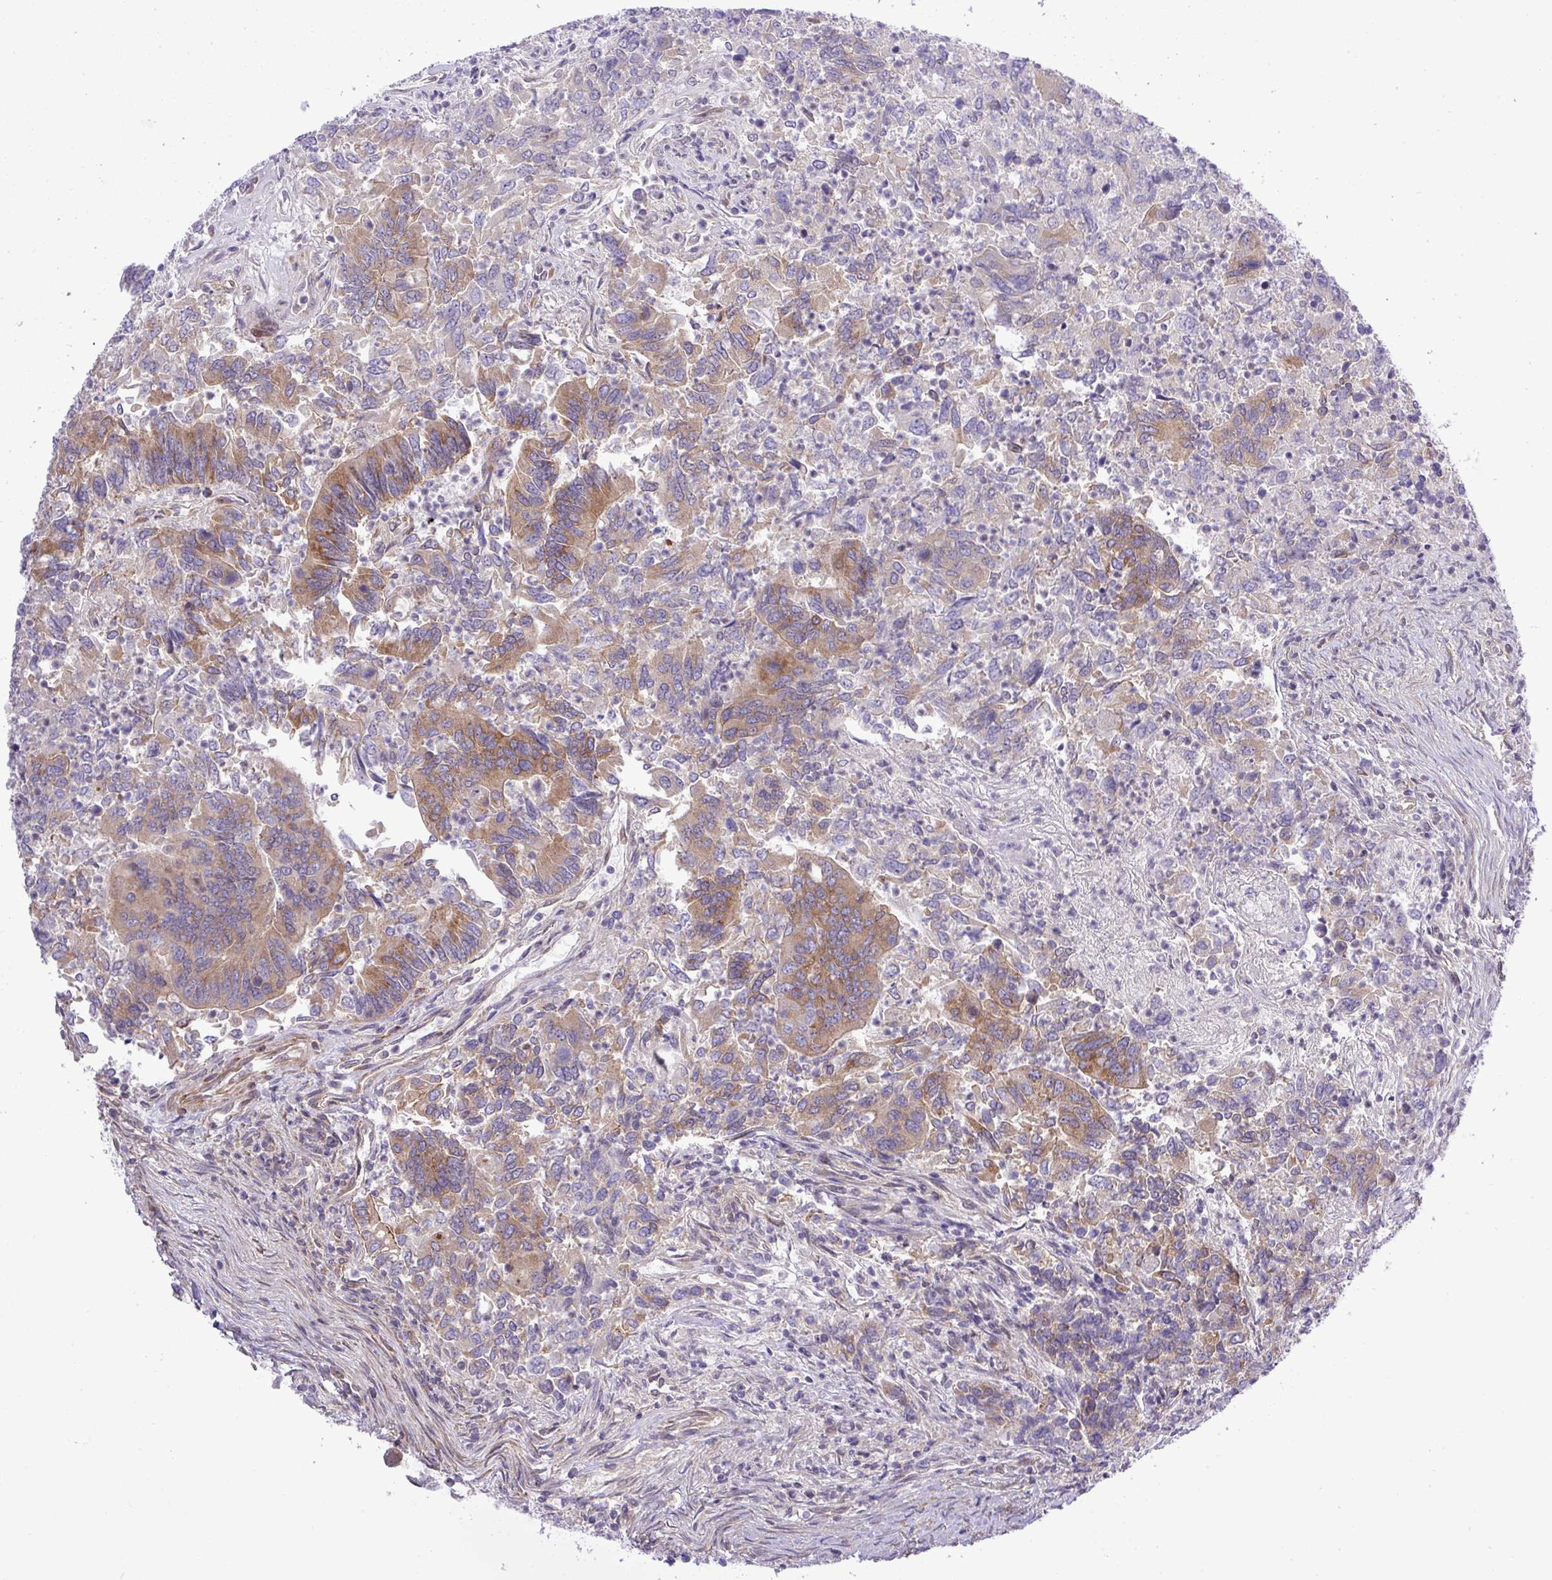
{"staining": {"intensity": "moderate", "quantity": "25%-75%", "location": "cytoplasmic/membranous"}, "tissue": "colorectal cancer", "cell_type": "Tumor cells", "image_type": "cancer", "snomed": [{"axis": "morphology", "description": "Adenocarcinoma, NOS"}, {"axis": "topography", "description": "Colon"}], "caption": "Tumor cells demonstrate medium levels of moderate cytoplasmic/membranous positivity in approximately 25%-75% of cells in adenocarcinoma (colorectal). (DAB (3,3'-diaminobenzidine) IHC with brightfield microscopy, high magnification).", "gene": "FAM222B", "patient": {"sex": "female", "age": 67}}